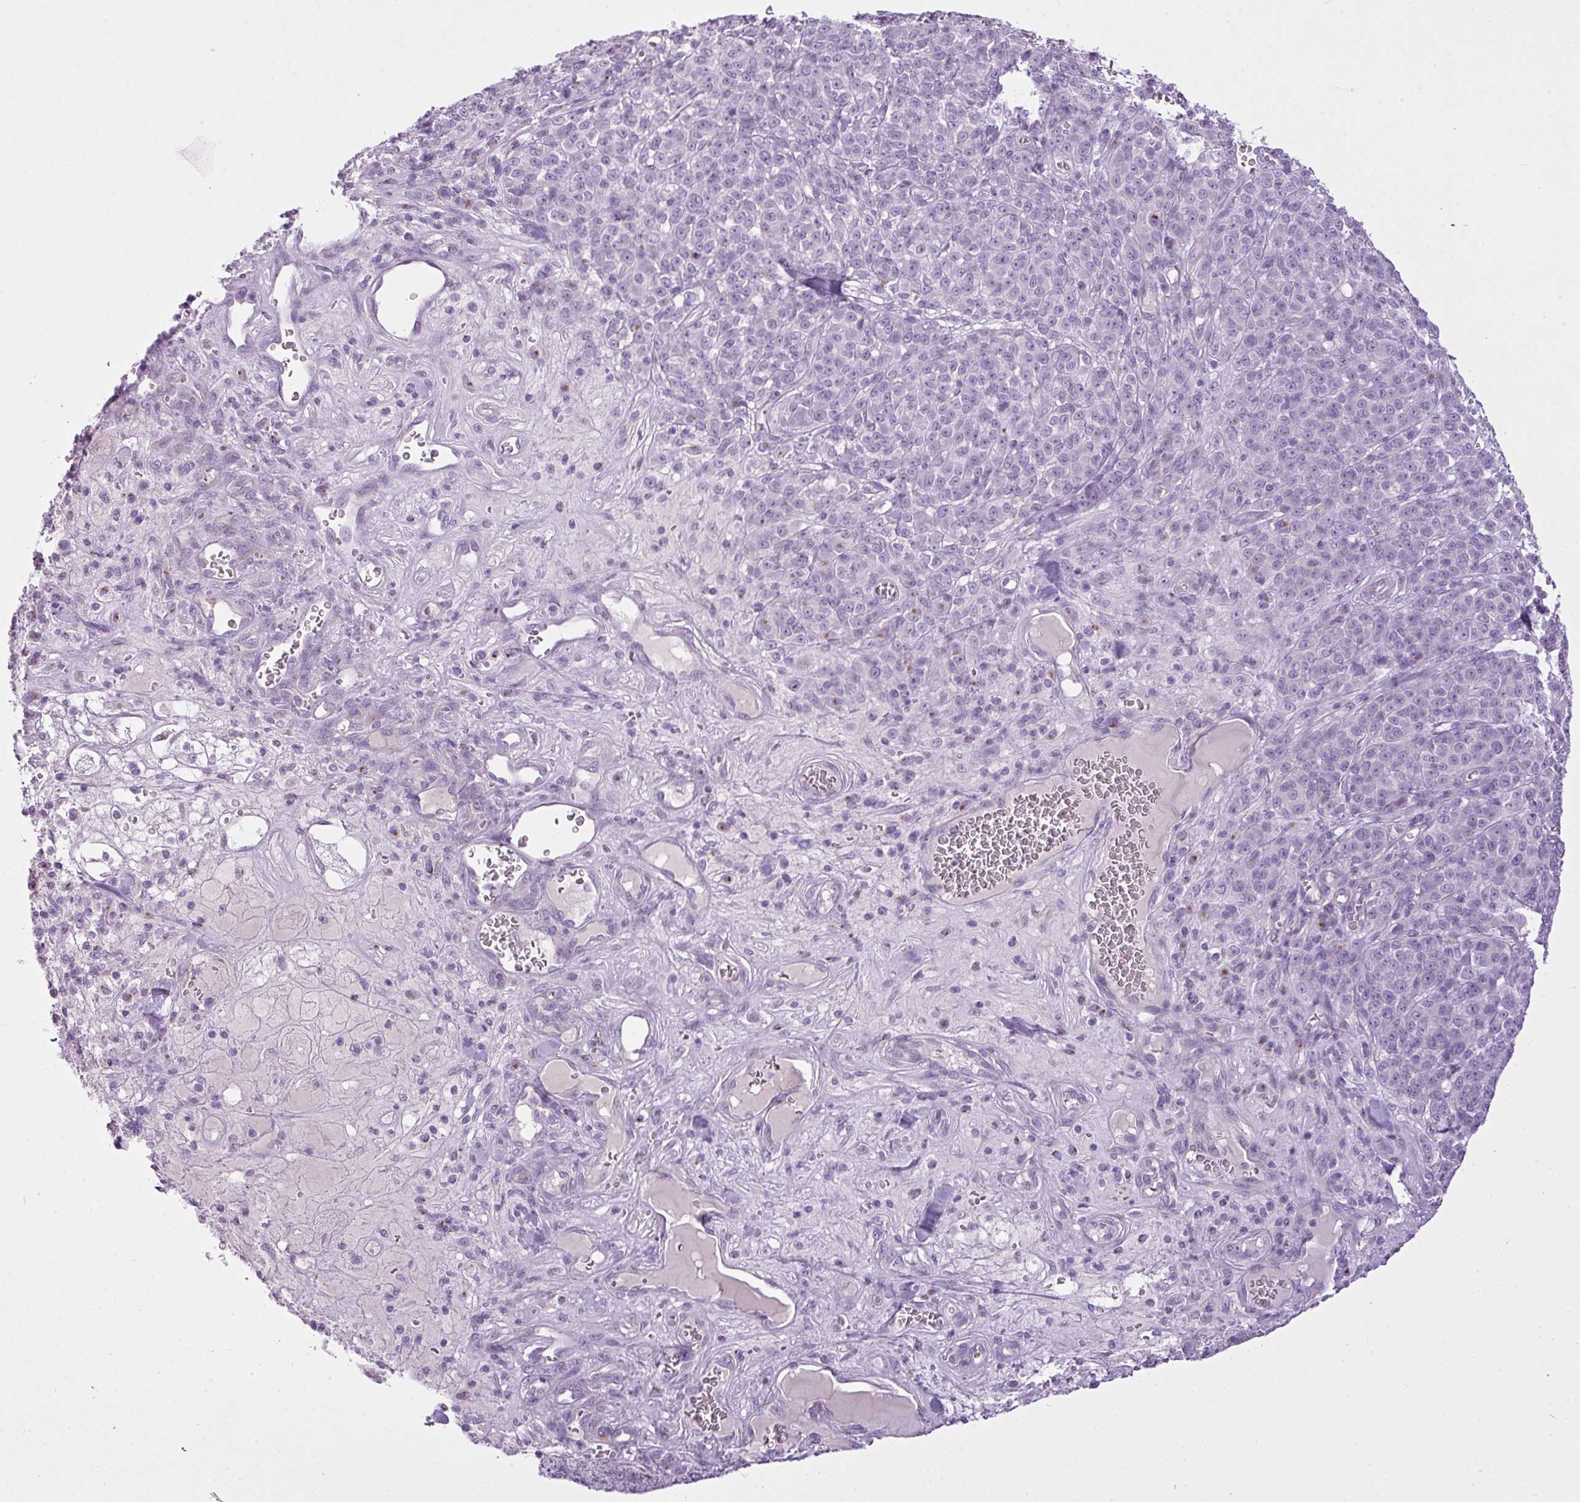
{"staining": {"intensity": "negative", "quantity": "none", "location": "none"}, "tissue": "melanoma", "cell_type": "Tumor cells", "image_type": "cancer", "snomed": [{"axis": "morphology", "description": "Normal tissue, NOS"}, {"axis": "morphology", "description": "Malignant melanoma, NOS"}, {"axis": "topography", "description": "Skin"}], "caption": "Malignant melanoma was stained to show a protein in brown. There is no significant positivity in tumor cells.", "gene": "FAM43A", "patient": {"sex": "female", "age": 34}}